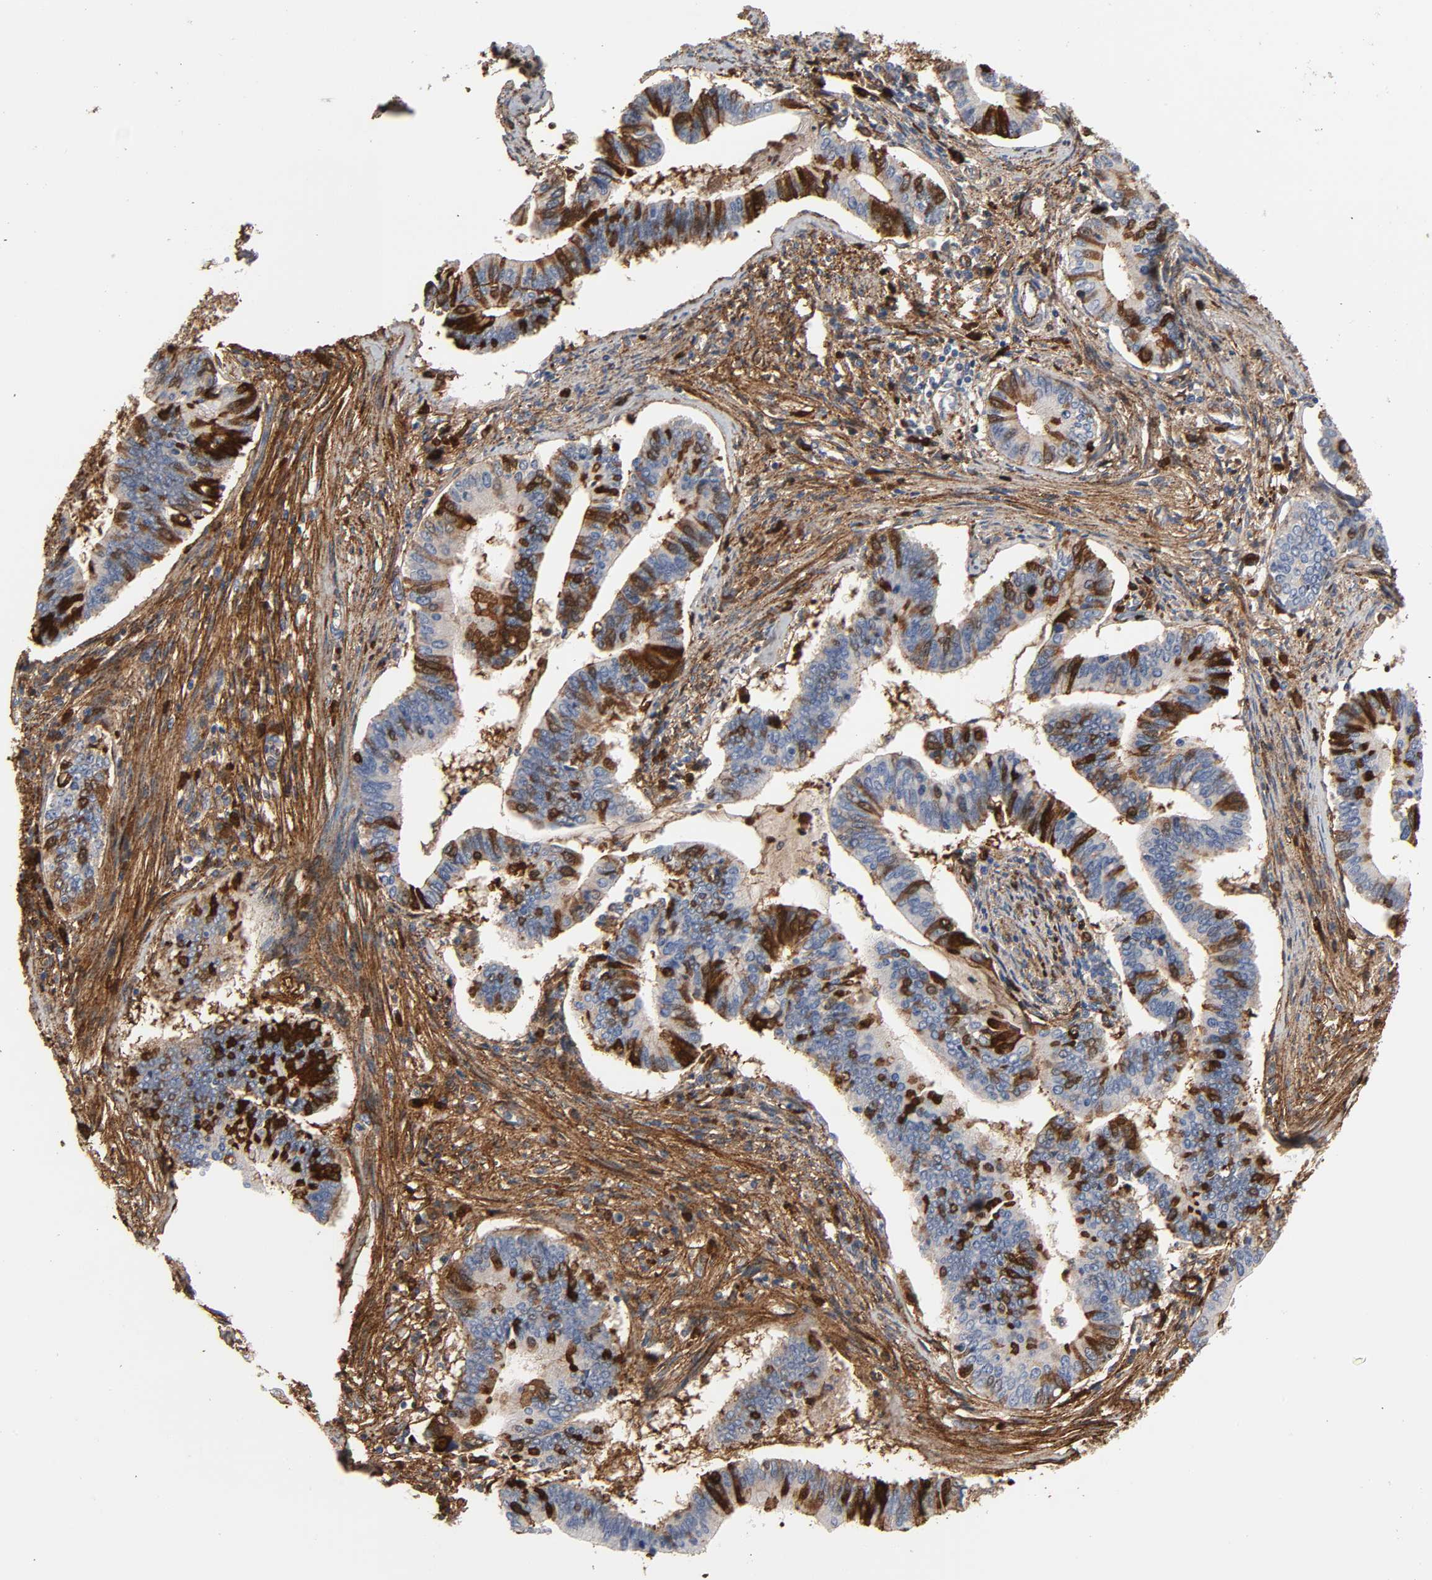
{"staining": {"intensity": "strong", "quantity": "25%-75%", "location": "cytoplasmic/membranous"}, "tissue": "cervical cancer", "cell_type": "Tumor cells", "image_type": "cancer", "snomed": [{"axis": "morphology", "description": "Adenocarcinoma, NOS"}, {"axis": "topography", "description": "Cervix"}], "caption": "A micrograph of human cervical adenocarcinoma stained for a protein shows strong cytoplasmic/membranous brown staining in tumor cells.", "gene": "FBLN1", "patient": {"sex": "female", "age": 36}}